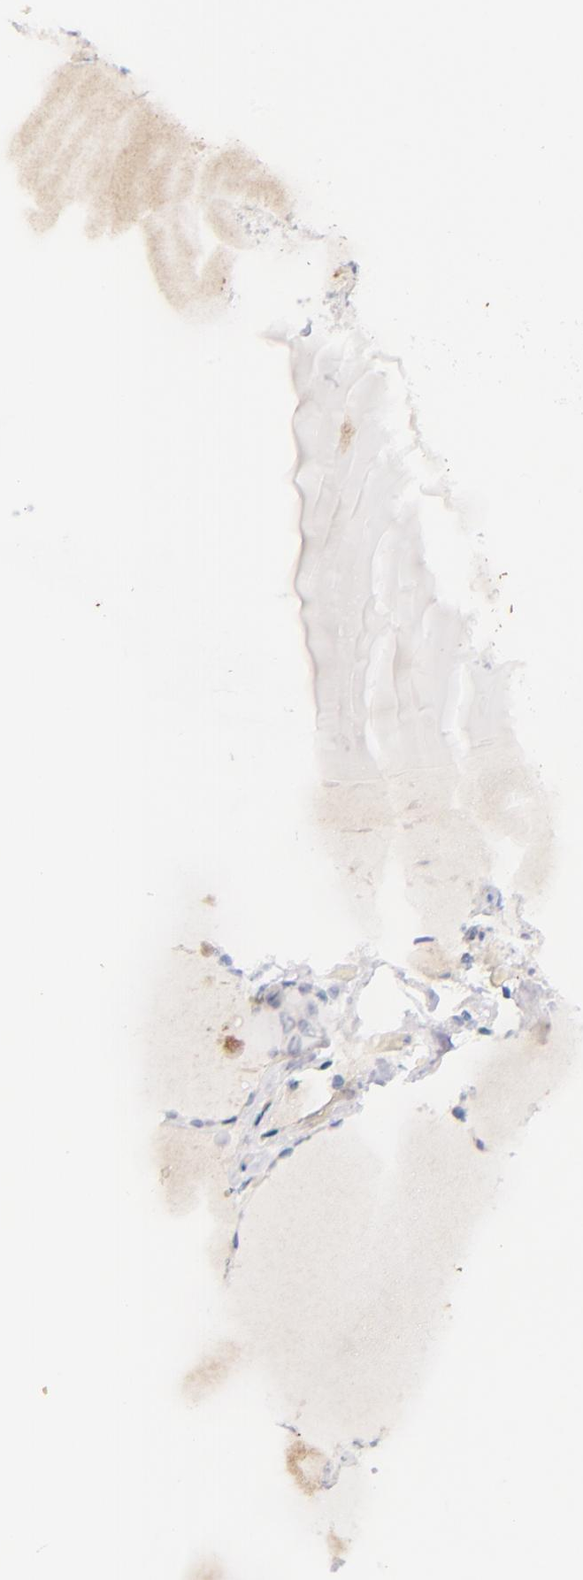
{"staining": {"intensity": "negative", "quantity": "none", "location": "none"}, "tissue": "thyroid gland", "cell_type": "Glandular cells", "image_type": "normal", "snomed": [{"axis": "morphology", "description": "Normal tissue, NOS"}, {"axis": "topography", "description": "Thyroid gland"}], "caption": "Unremarkable thyroid gland was stained to show a protein in brown. There is no significant staining in glandular cells. (DAB immunohistochemistry visualized using brightfield microscopy, high magnification).", "gene": "KNG1", "patient": {"sex": "female", "age": 22}}